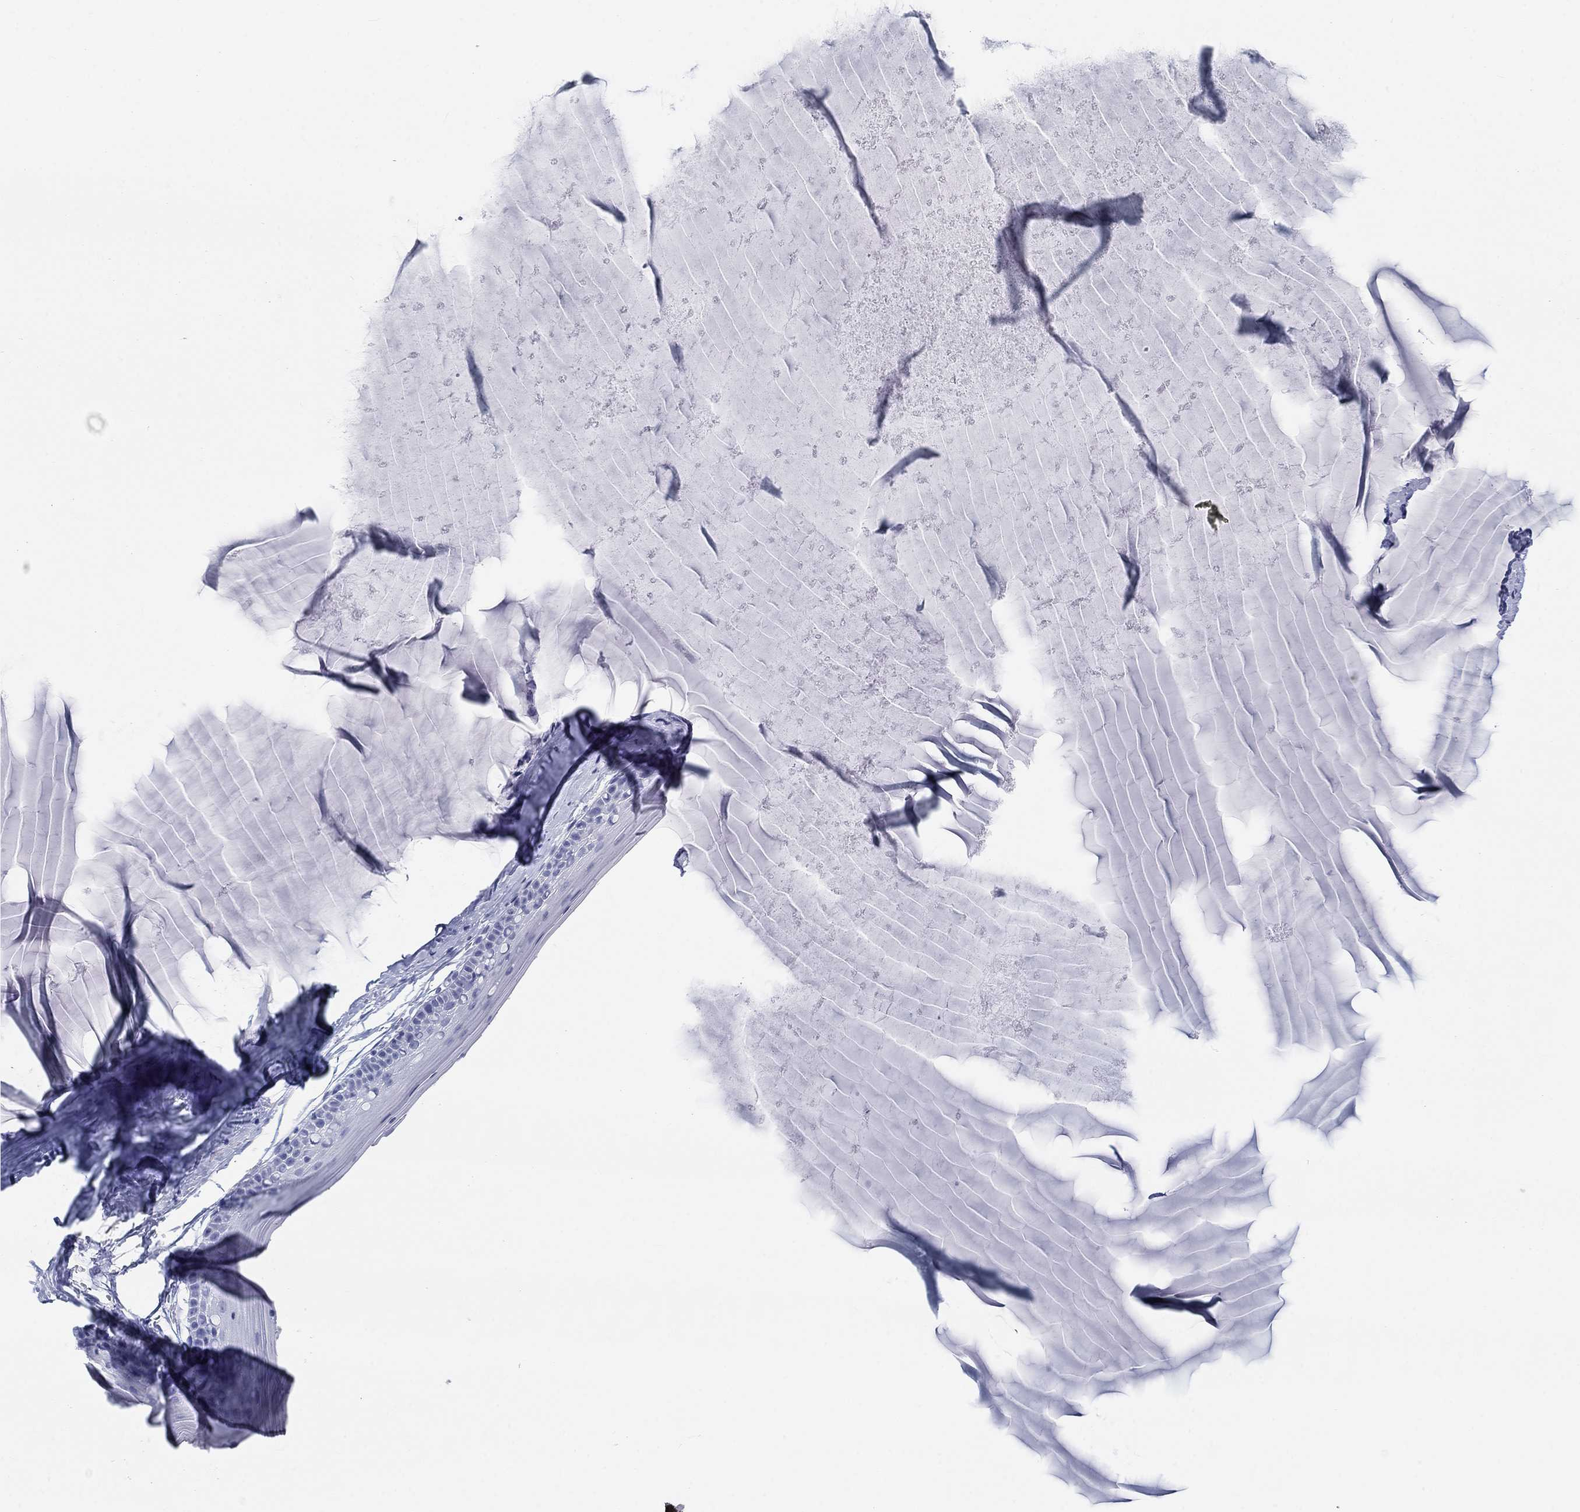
{"staining": {"intensity": "negative", "quantity": "none", "location": "none"}, "tissue": "cervix", "cell_type": "Glandular cells", "image_type": "normal", "snomed": [{"axis": "morphology", "description": "Normal tissue, NOS"}, {"axis": "topography", "description": "Cervix"}], "caption": "Cervix stained for a protein using IHC shows no expression glandular cells.", "gene": "CALB1", "patient": {"sex": "female", "age": 40}}